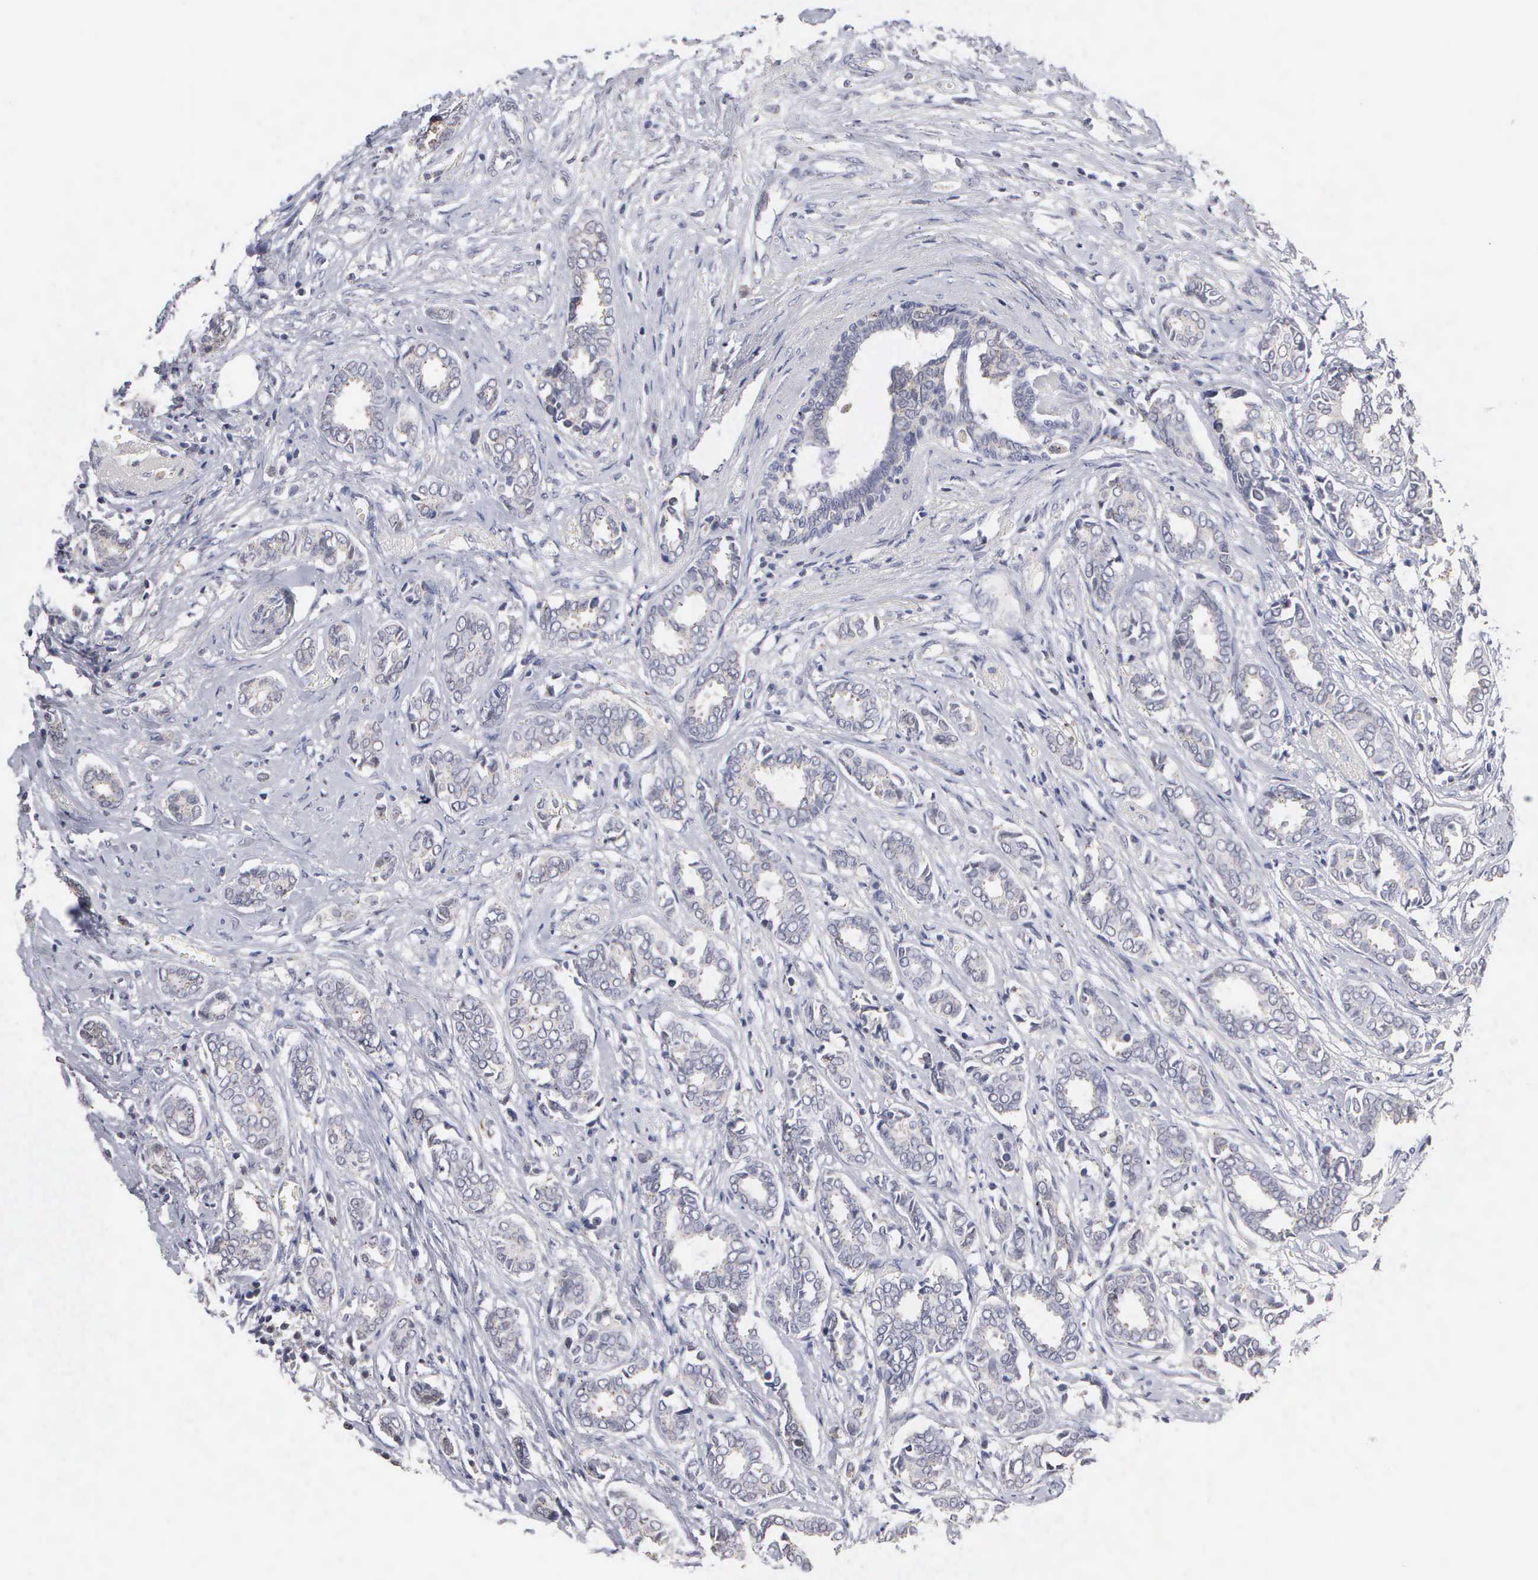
{"staining": {"intensity": "negative", "quantity": "none", "location": "none"}, "tissue": "breast cancer", "cell_type": "Tumor cells", "image_type": "cancer", "snomed": [{"axis": "morphology", "description": "Duct carcinoma"}, {"axis": "topography", "description": "Breast"}], "caption": "Tumor cells are negative for protein expression in human invasive ductal carcinoma (breast). The staining was performed using DAB to visualize the protein expression in brown, while the nuclei were stained in blue with hematoxylin (Magnification: 20x).", "gene": "KDM6A", "patient": {"sex": "female", "age": 50}}